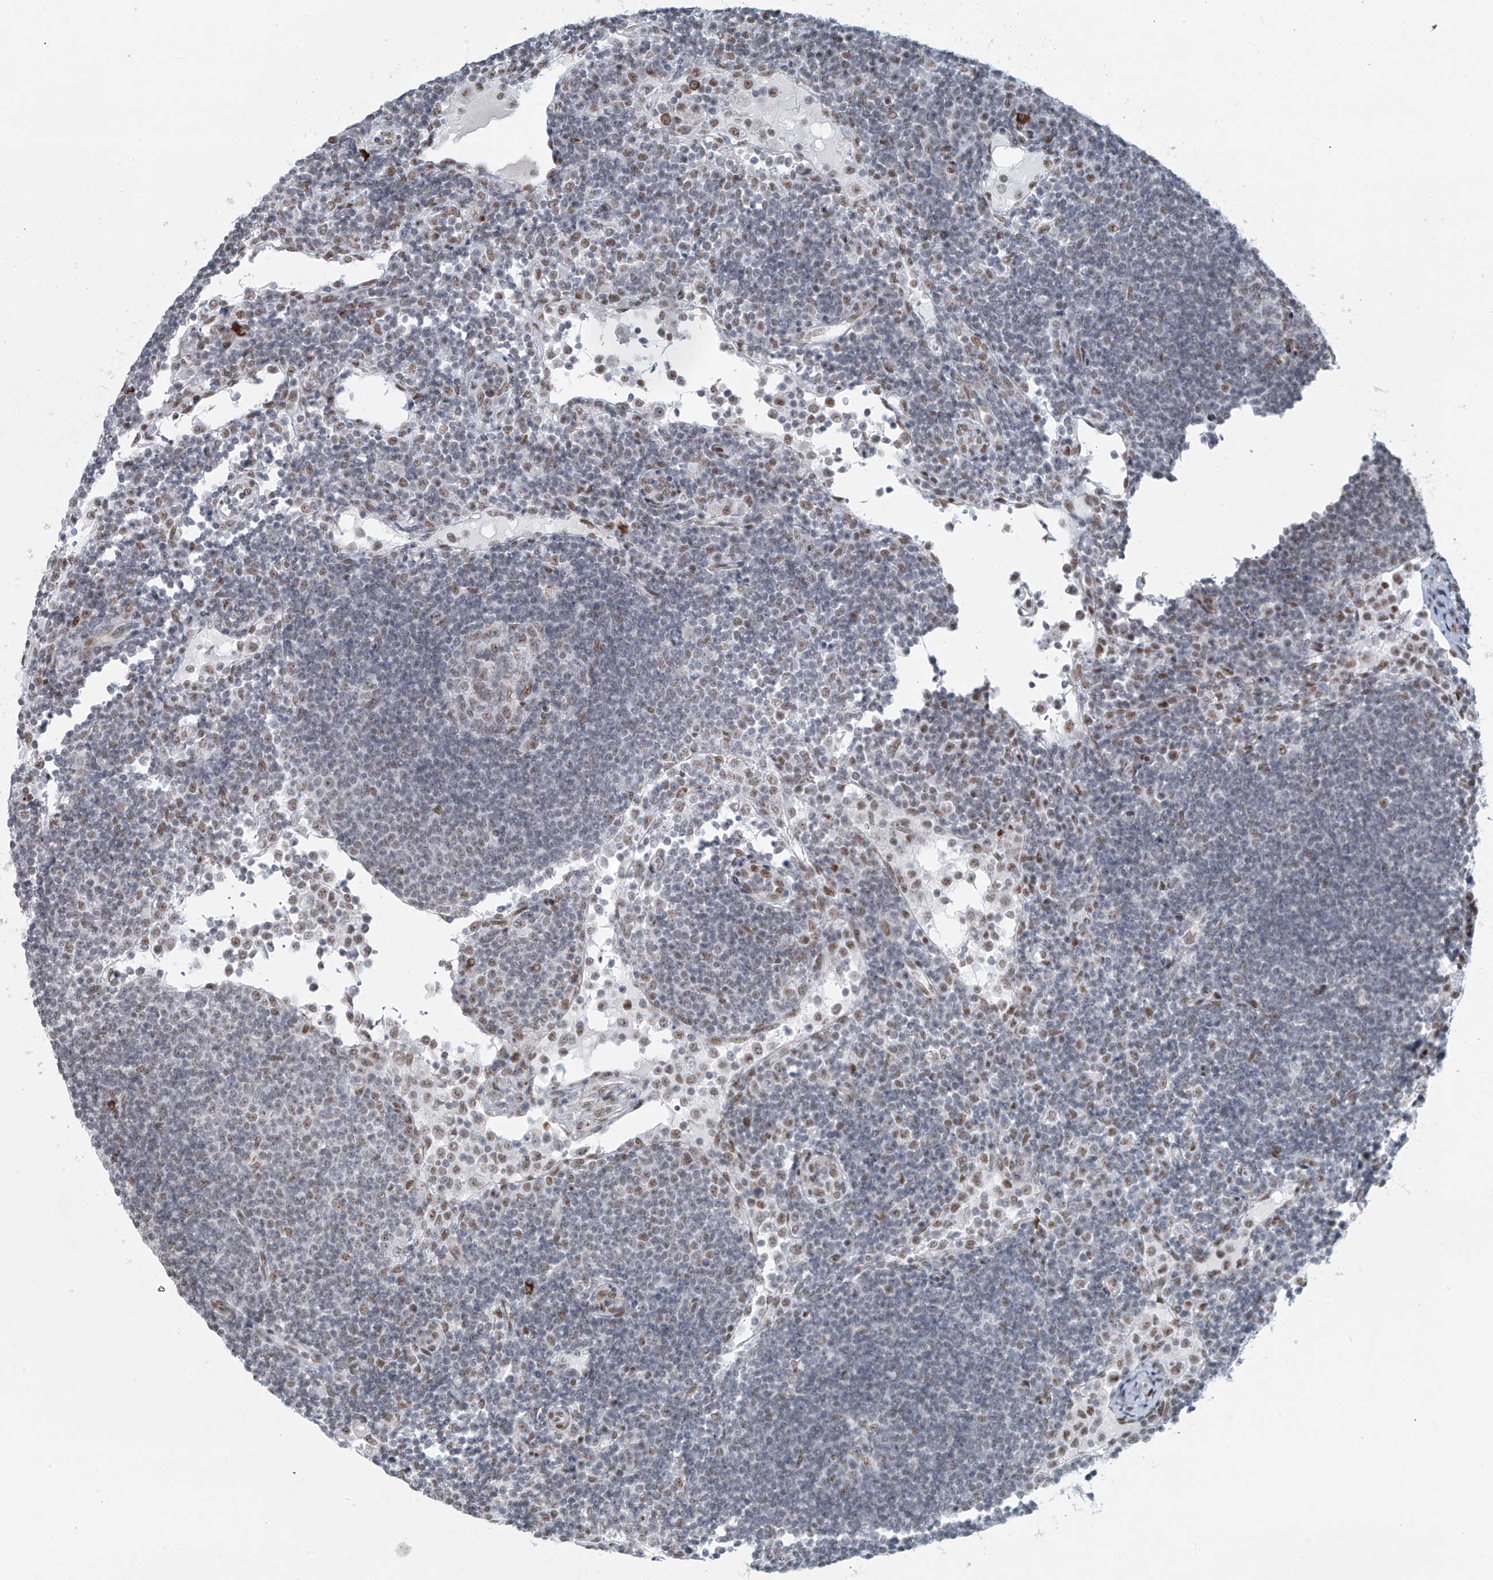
{"staining": {"intensity": "moderate", "quantity": "<25%", "location": "nuclear"}, "tissue": "lymph node", "cell_type": "Germinal center cells", "image_type": "normal", "snomed": [{"axis": "morphology", "description": "Normal tissue, NOS"}, {"axis": "topography", "description": "Lymph node"}], "caption": "Human lymph node stained with a brown dye shows moderate nuclear positive staining in about <25% of germinal center cells.", "gene": "ENSG00000257390", "patient": {"sex": "female", "age": 53}}